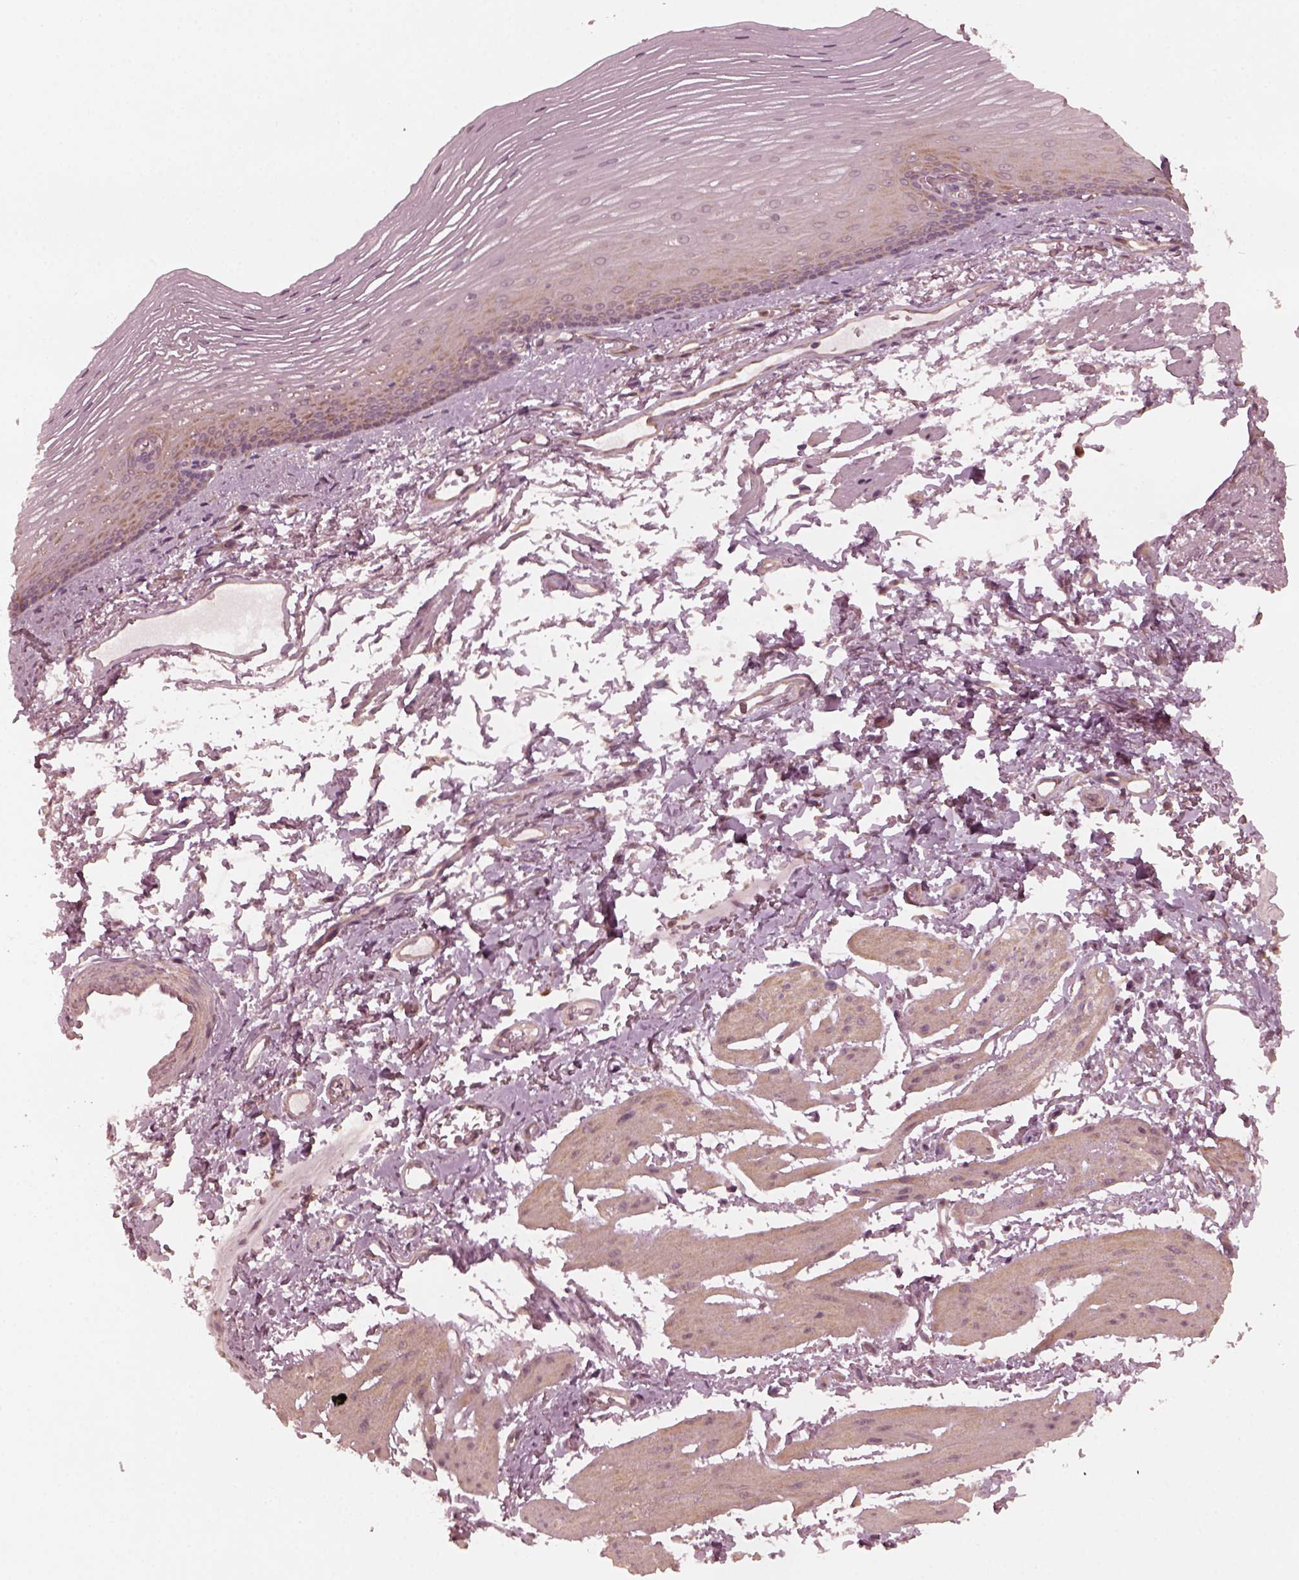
{"staining": {"intensity": "moderate", "quantity": "<25%", "location": "cytoplasmic/membranous"}, "tissue": "esophagus", "cell_type": "Squamous epithelial cells", "image_type": "normal", "snomed": [{"axis": "morphology", "description": "Normal tissue, NOS"}, {"axis": "topography", "description": "Esophagus"}], "caption": "Unremarkable esophagus displays moderate cytoplasmic/membranous positivity in approximately <25% of squamous epithelial cells, visualized by immunohistochemistry.", "gene": "FAF2", "patient": {"sex": "male", "age": 76}}